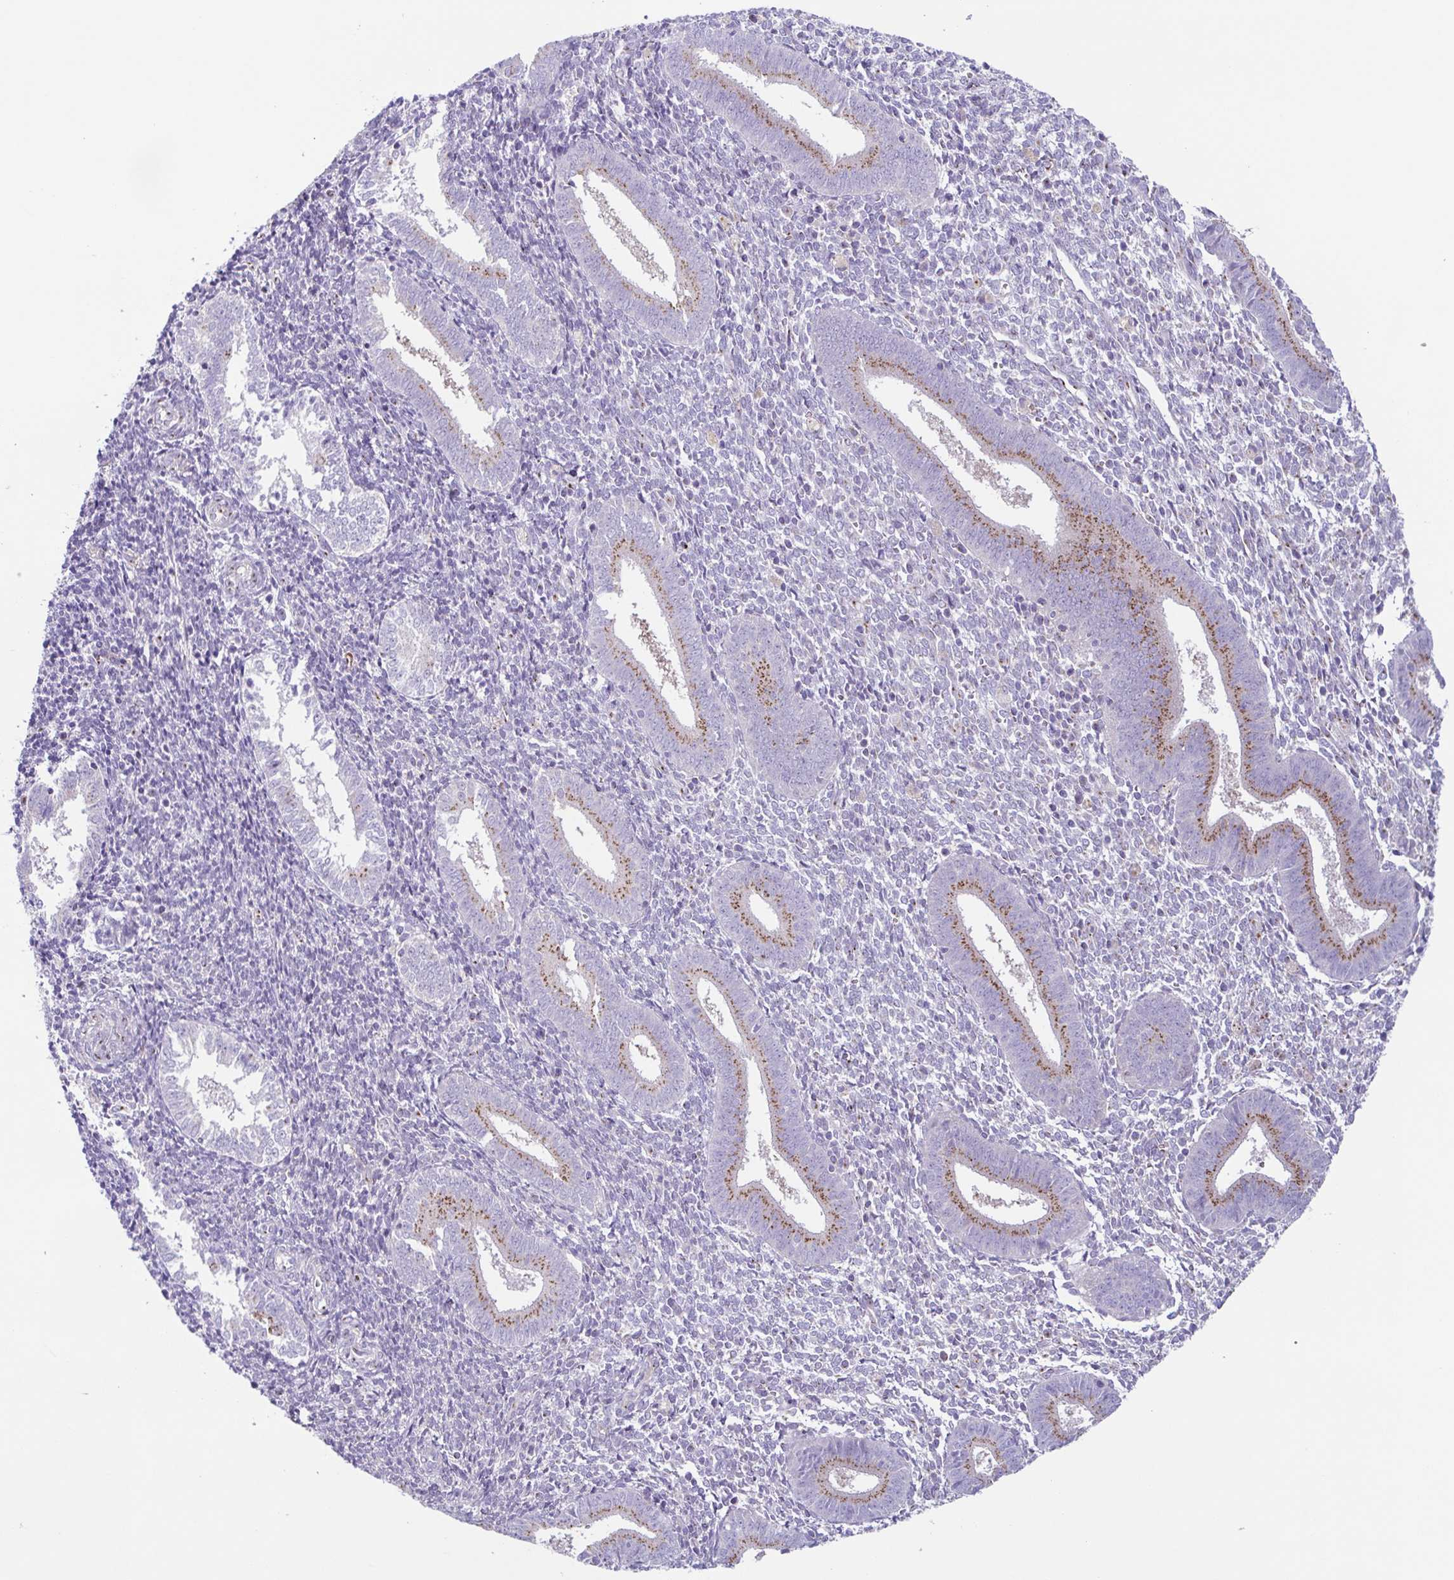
{"staining": {"intensity": "negative", "quantity": "none", "location": "none"}, "tissue": "endometrium", "cell_type": "Cells in endometrial stroma", "image_type": "normal", "snomed": [{"axis": "morphology", "description": "Normal tissue, NOS"}, {"axis": "topography", "description": "Endometrium"}], "caption": "Immunohistochemical staining of unremarkable endometrium demonstrates no significant staining in cells in endometrial stroma.", "gene": "COL17A1", "patient": {"sex": "female", "age": 25}}